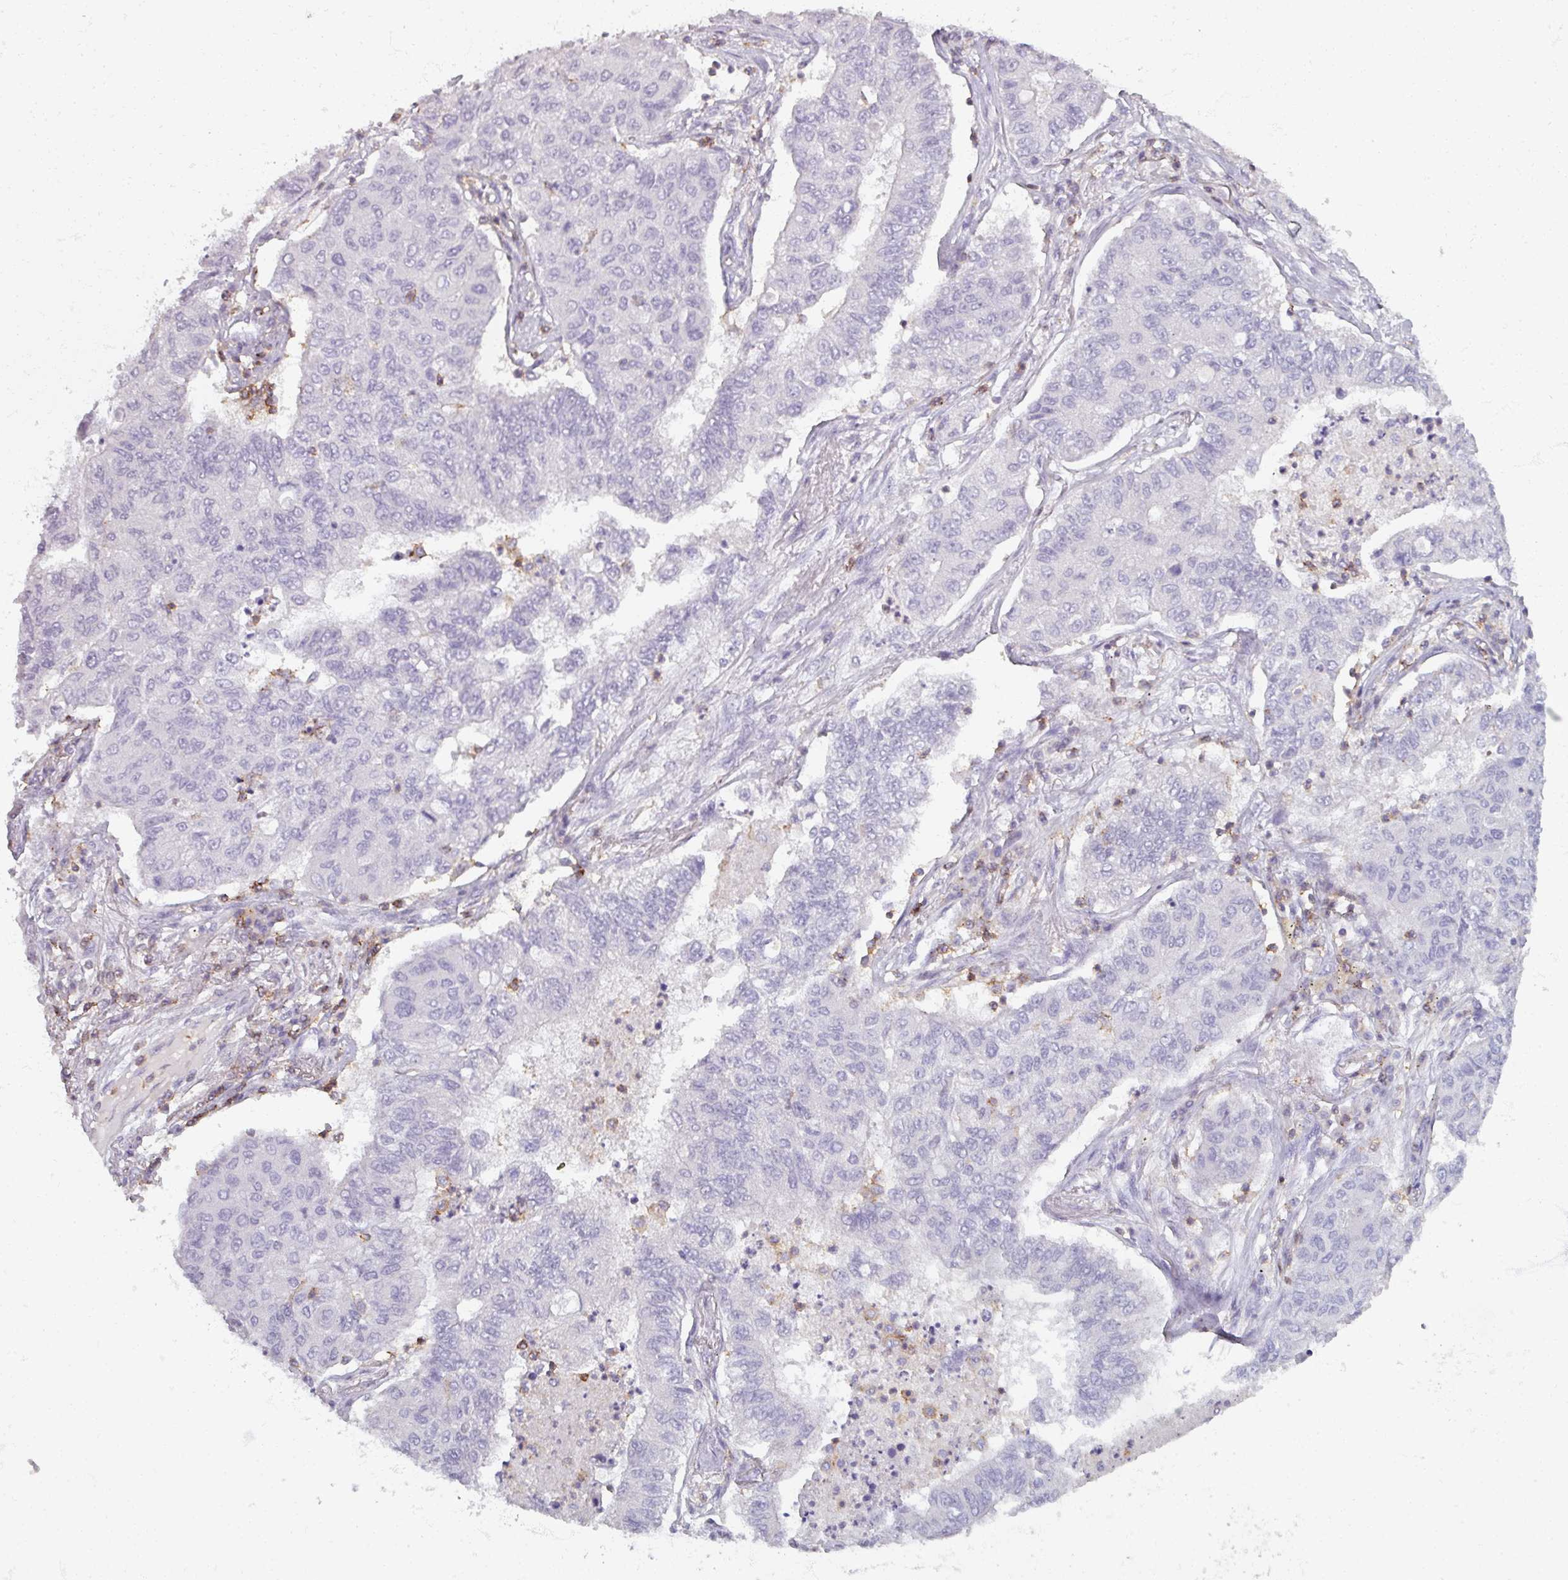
{"staining": {"intensity": "negative", "quantity": "none", "location": "none"}, "tissue": "lung cancer", "cell_type": "Tumor cells", "image_type": "cancer", "snomed": [{"axis": "morphology", "description": "Squamous cell carcinoma, NOS"}, {"axis": "topography", "description": "Lung"}], "caption": "This photomicrograph is of lung squamous cell carcinoma stained with immunohistochemistry (IHC) to label a protein in brown with the nuclei are counter-stained blue. There is no staining in tumor cells. The staining was performed using DAB (3,3'-diaminobenzidine) to visualize the protein expression in brown, while the nuclei were stained in blue with hematoxylin (Magnification: 20x).", "gene": "PTPRC", "patient": {"sex": "male", "age": 74}}